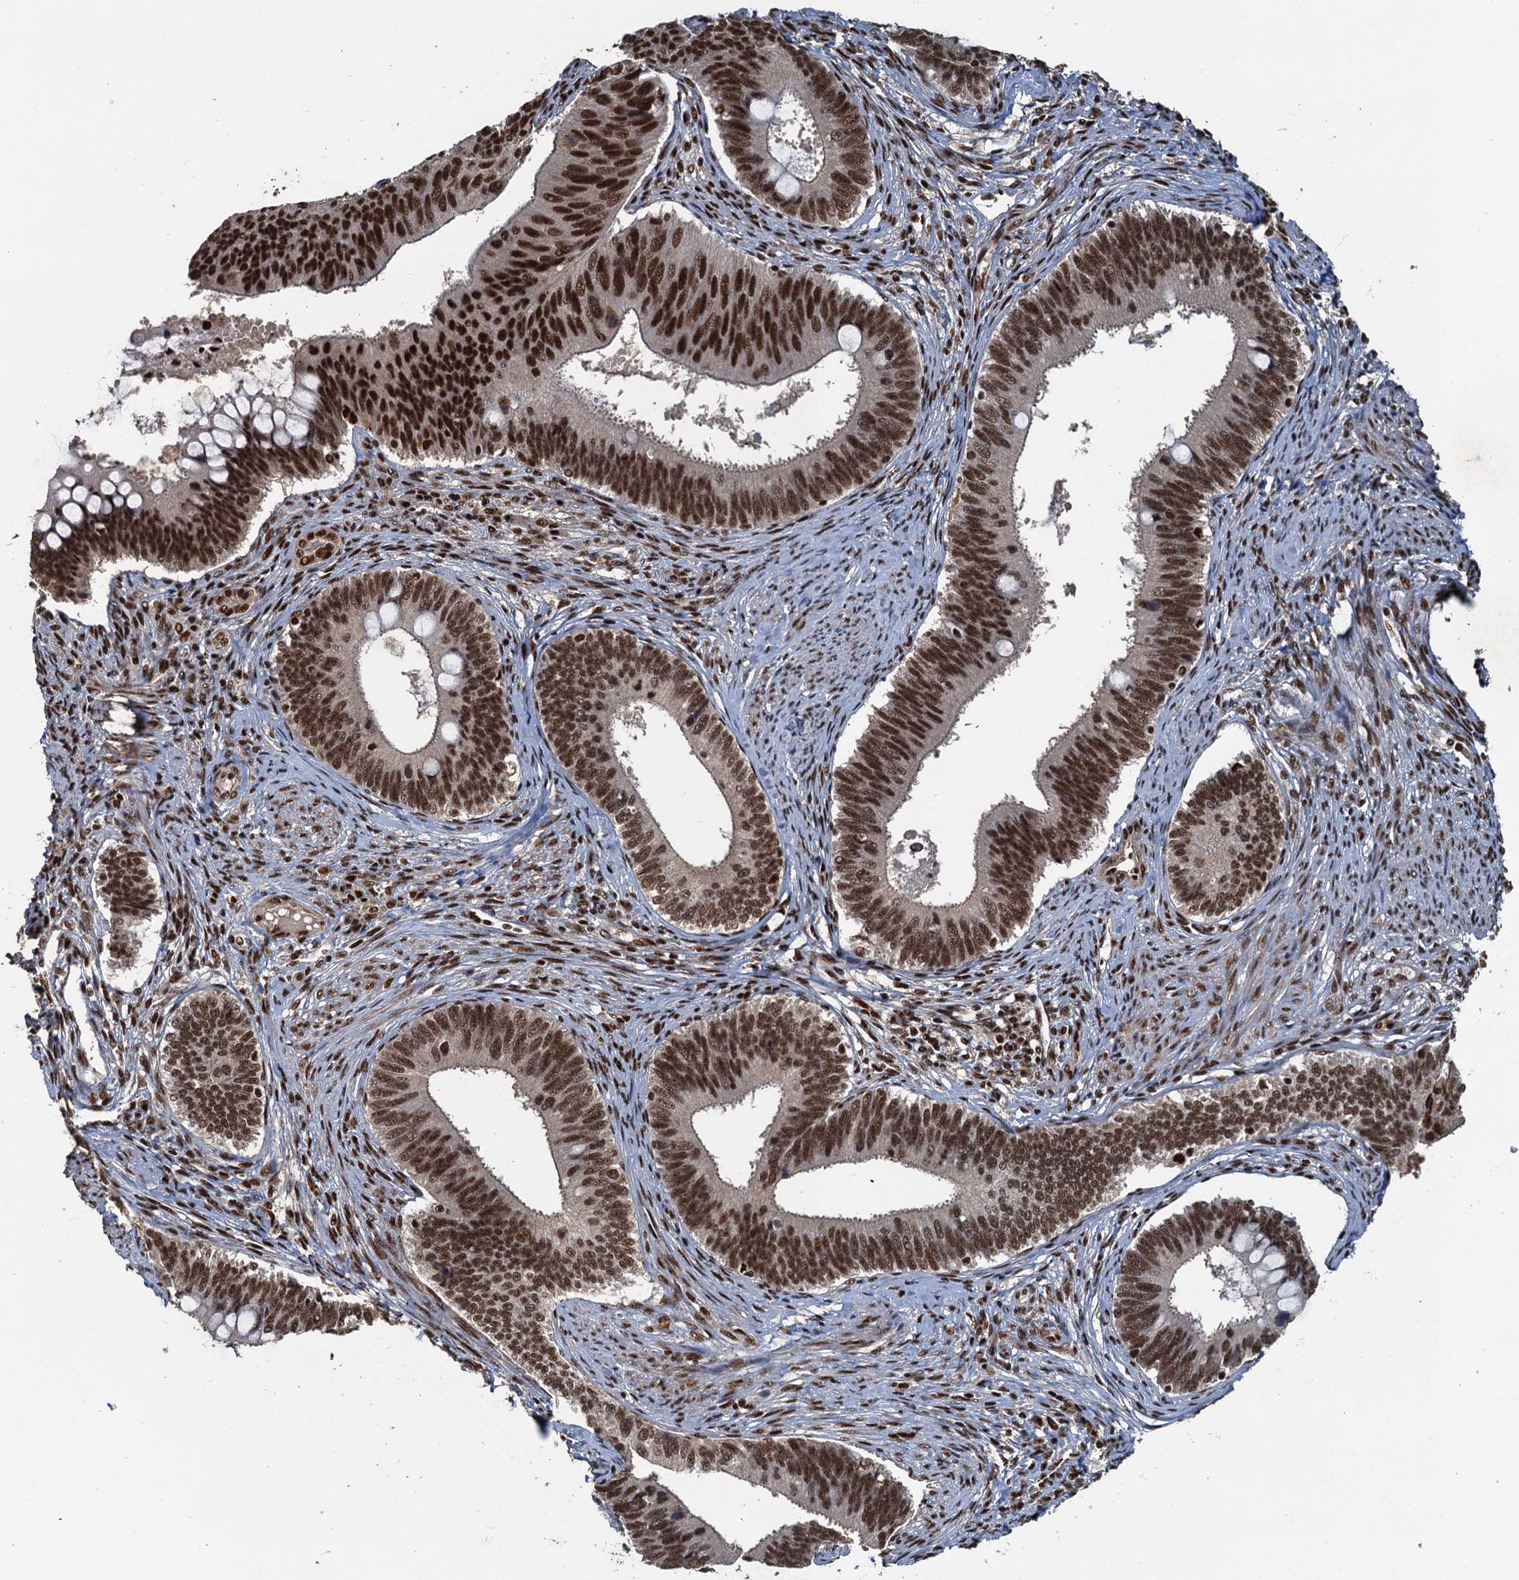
{"staining": {"intensity": "moderate", "quantity": ">75%", "location": "nuclear"}, "tissue": "cervical cancer", "cell_type": "Tumor cells", "image_type": "cancer", "snomed": [{"axis": "morphology", "description": "Adenocarcinoma, NOS"}, {"axis": "topography", "description": "Cervix"}], "caption": "The image reveals immunohistochemical staining of cervical cancer (adenocarcinoma). There is moderate nuclear expression is appreciated in approximately >75% of tumor cells.", "gene": "ZC3H18", "patient": {"sex": "female", "age": 42}}